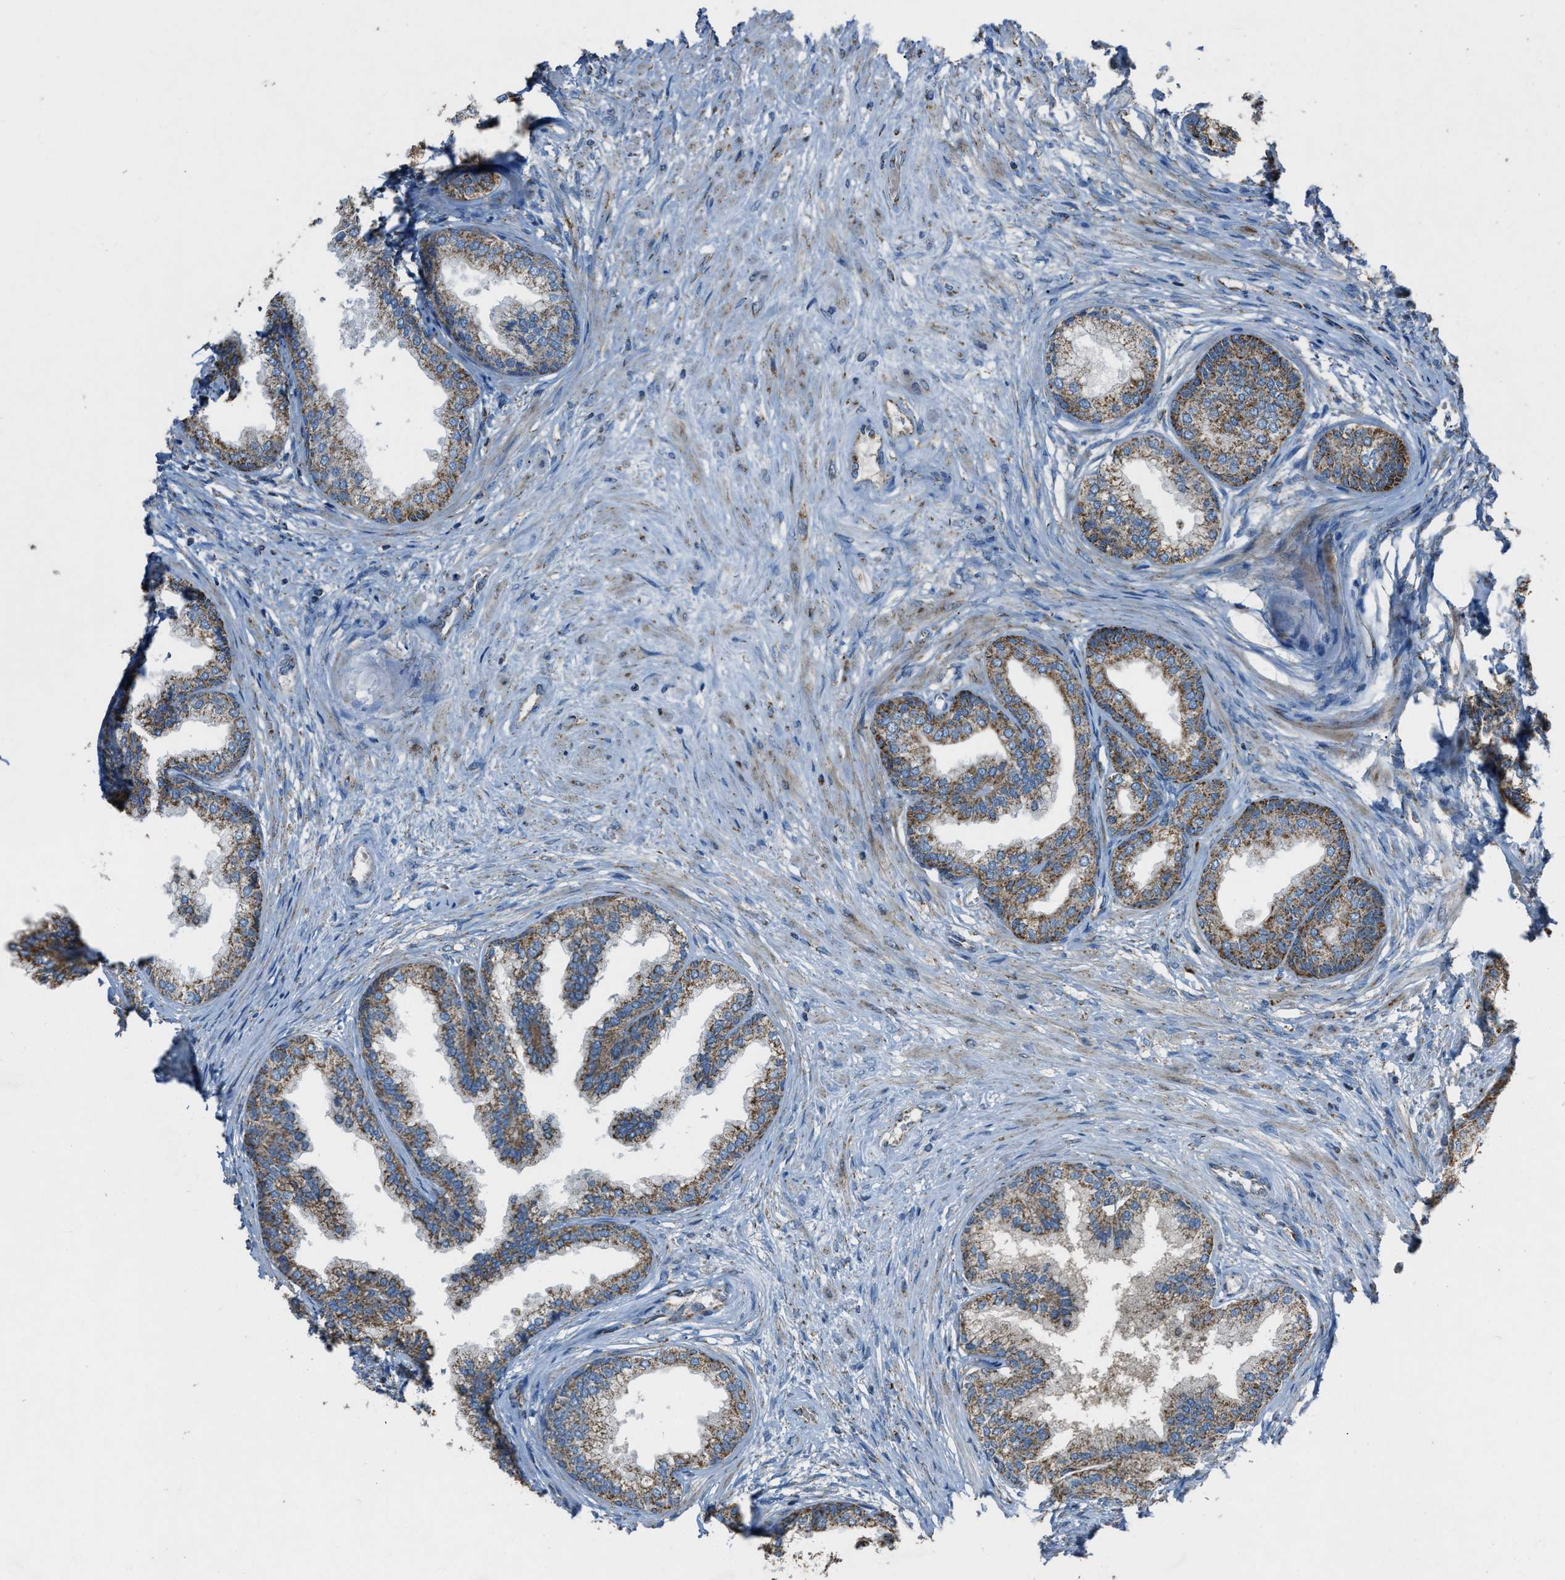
{"staining": {"intensity": "strong", "quantity": "25%-75%", "location": "cytoplasmic/membranous"}, "tissue": "prostate", "cell_type": "Glandular cells", "image_type": "normal", "snomed": [{"axis": "morphology", "description": "Normal tissue, NOS"}, {"axis": "topography", "description": "Prostate"}], "caption": "Immunohistochemical staining of benign prostate exhibits 25%-75% levels of strong cytoplasmic/membranous protein staining in approximately 25%-75% of glandular cells.", "gene": "SLC25A11", "patient": {"sex": "male", "age": 76}}